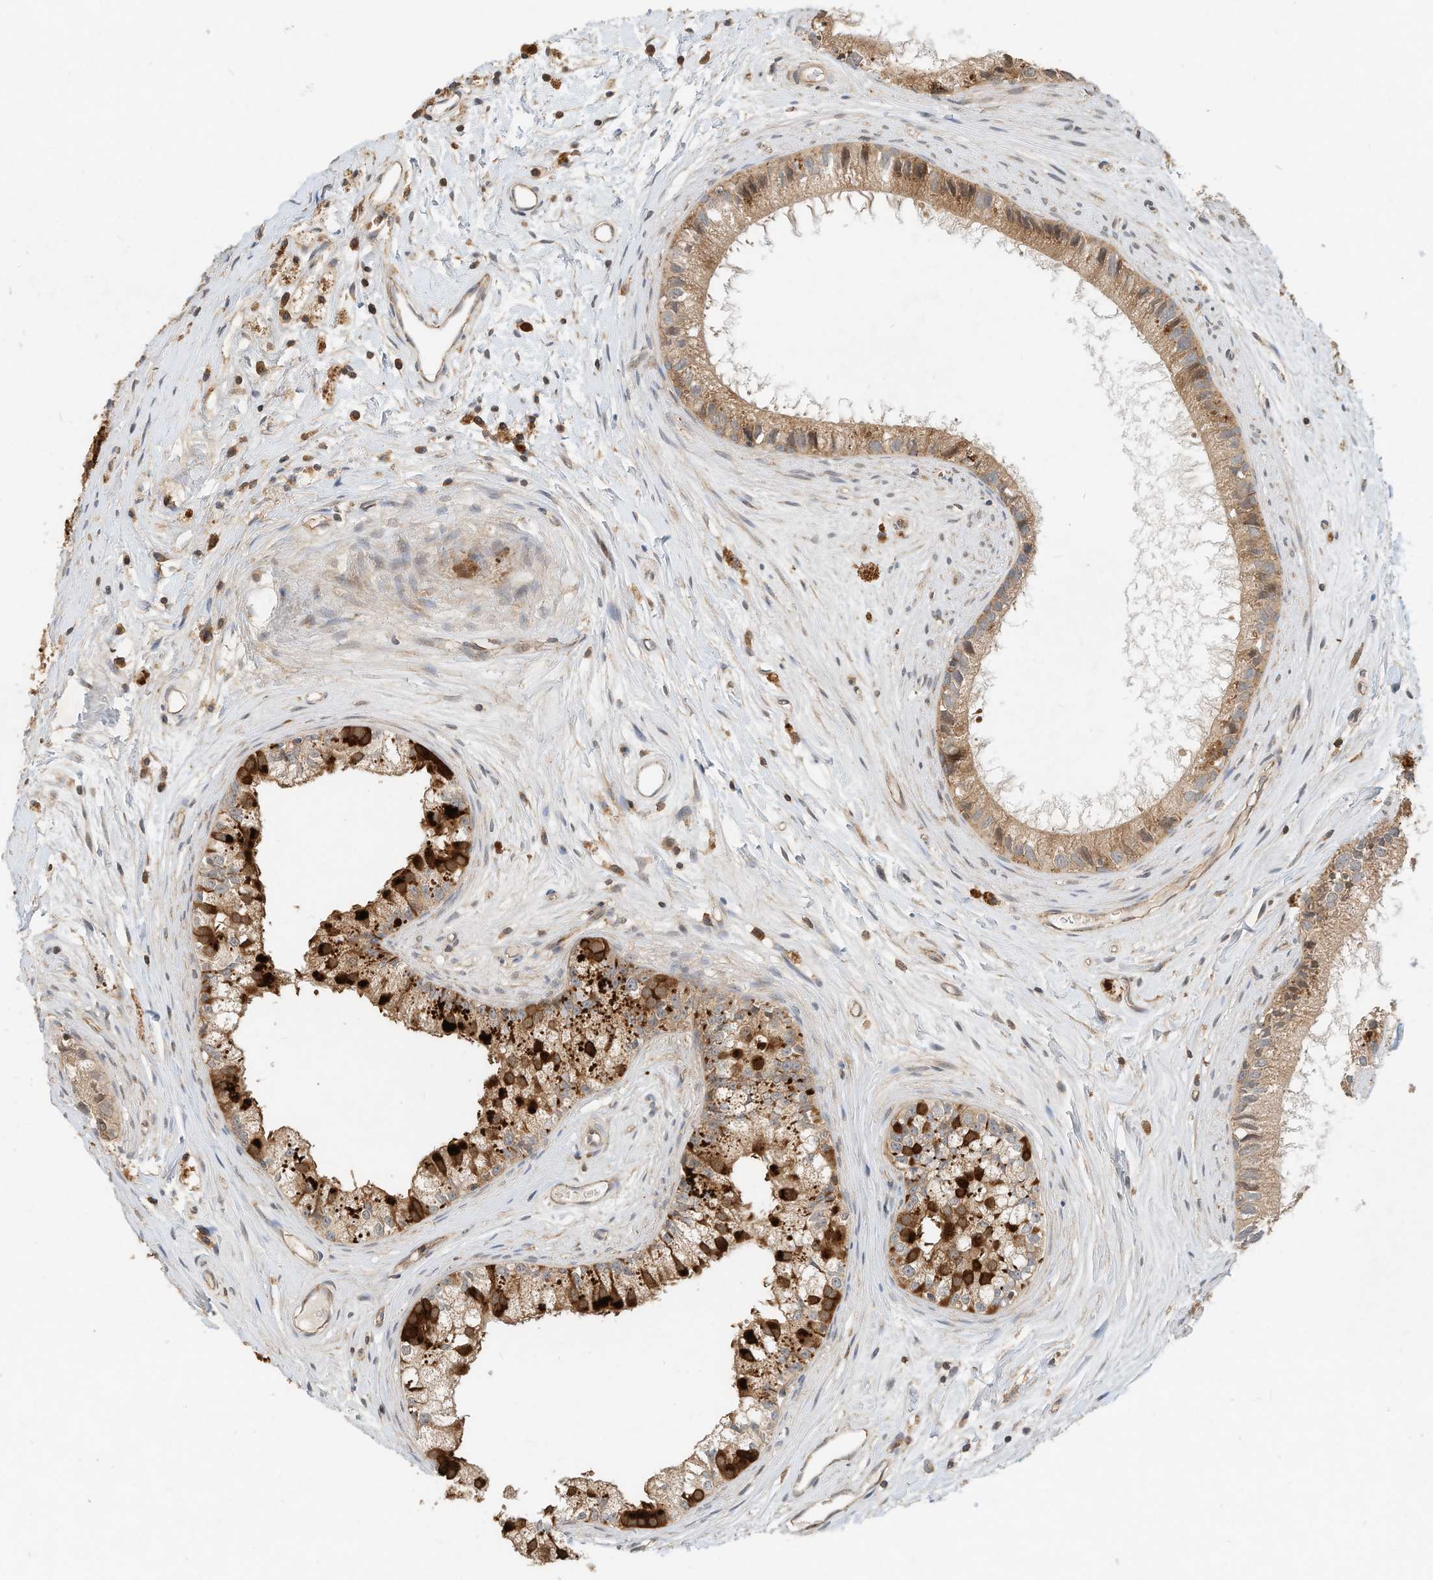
{"staining": {"intensity": "strong", "quantity": ">75%", "location": "cytoplasmic/membranous"}, "tissue": "epididymis", "cell_type": "Glandular cells", "image_type": "normal", "snomed": [{"axis": "morphology", "description": "Normal tissue, NOS"}, {"axis": "topography", "description": "Epididymis"}], "caption": "This is a photomicrograph of immunohistochemistry (IHC) staining of normal epididymis, which shows strong positivity in the cytoplasmic/membranous of glandular cells.", "gene": "CPAMD8", "patient": {"sex": "male", "age": 80}}